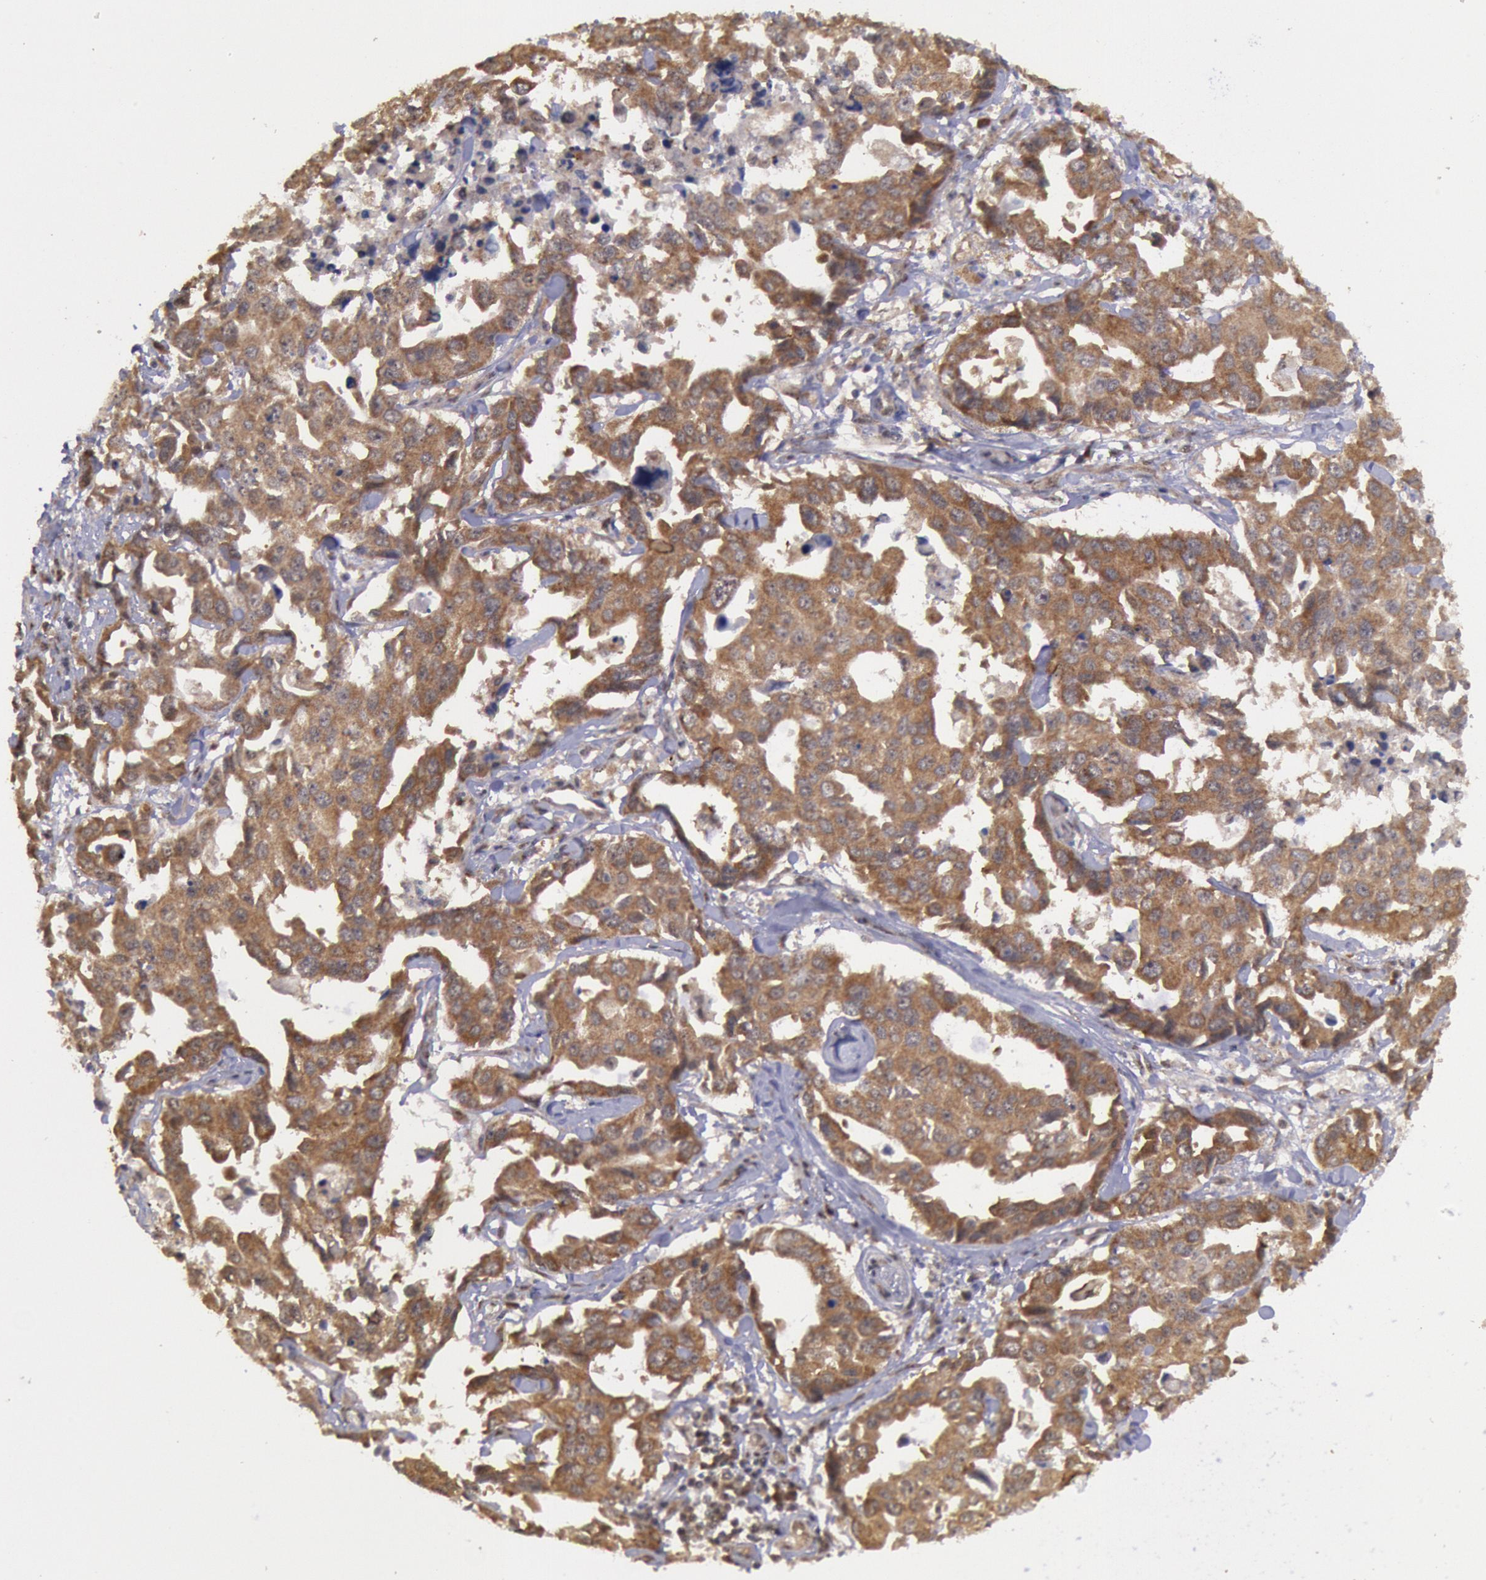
{"staining": {"intensity": "moderate", "quantity": ">75%", "location": "cytoplasmic/membranous"}, "tissue": "lung cancer", "cell_type": "Tumor cells", "image_type": "cancer", "snomed": [{"axis": "morphology", "description": "Adenocarcinoma, NOS"}, {"axis": "topography", "description": "Lung"}], "caption": "Moderate cytoplasmic/membranous protein expression is identified in about >75% of tumor cells in adenocarcinoma (lung). (DAB = brown stain, brightfield microscopy at high magnification).", "gene": "STX17", "patient": {"sex": "male", "age": 64}}